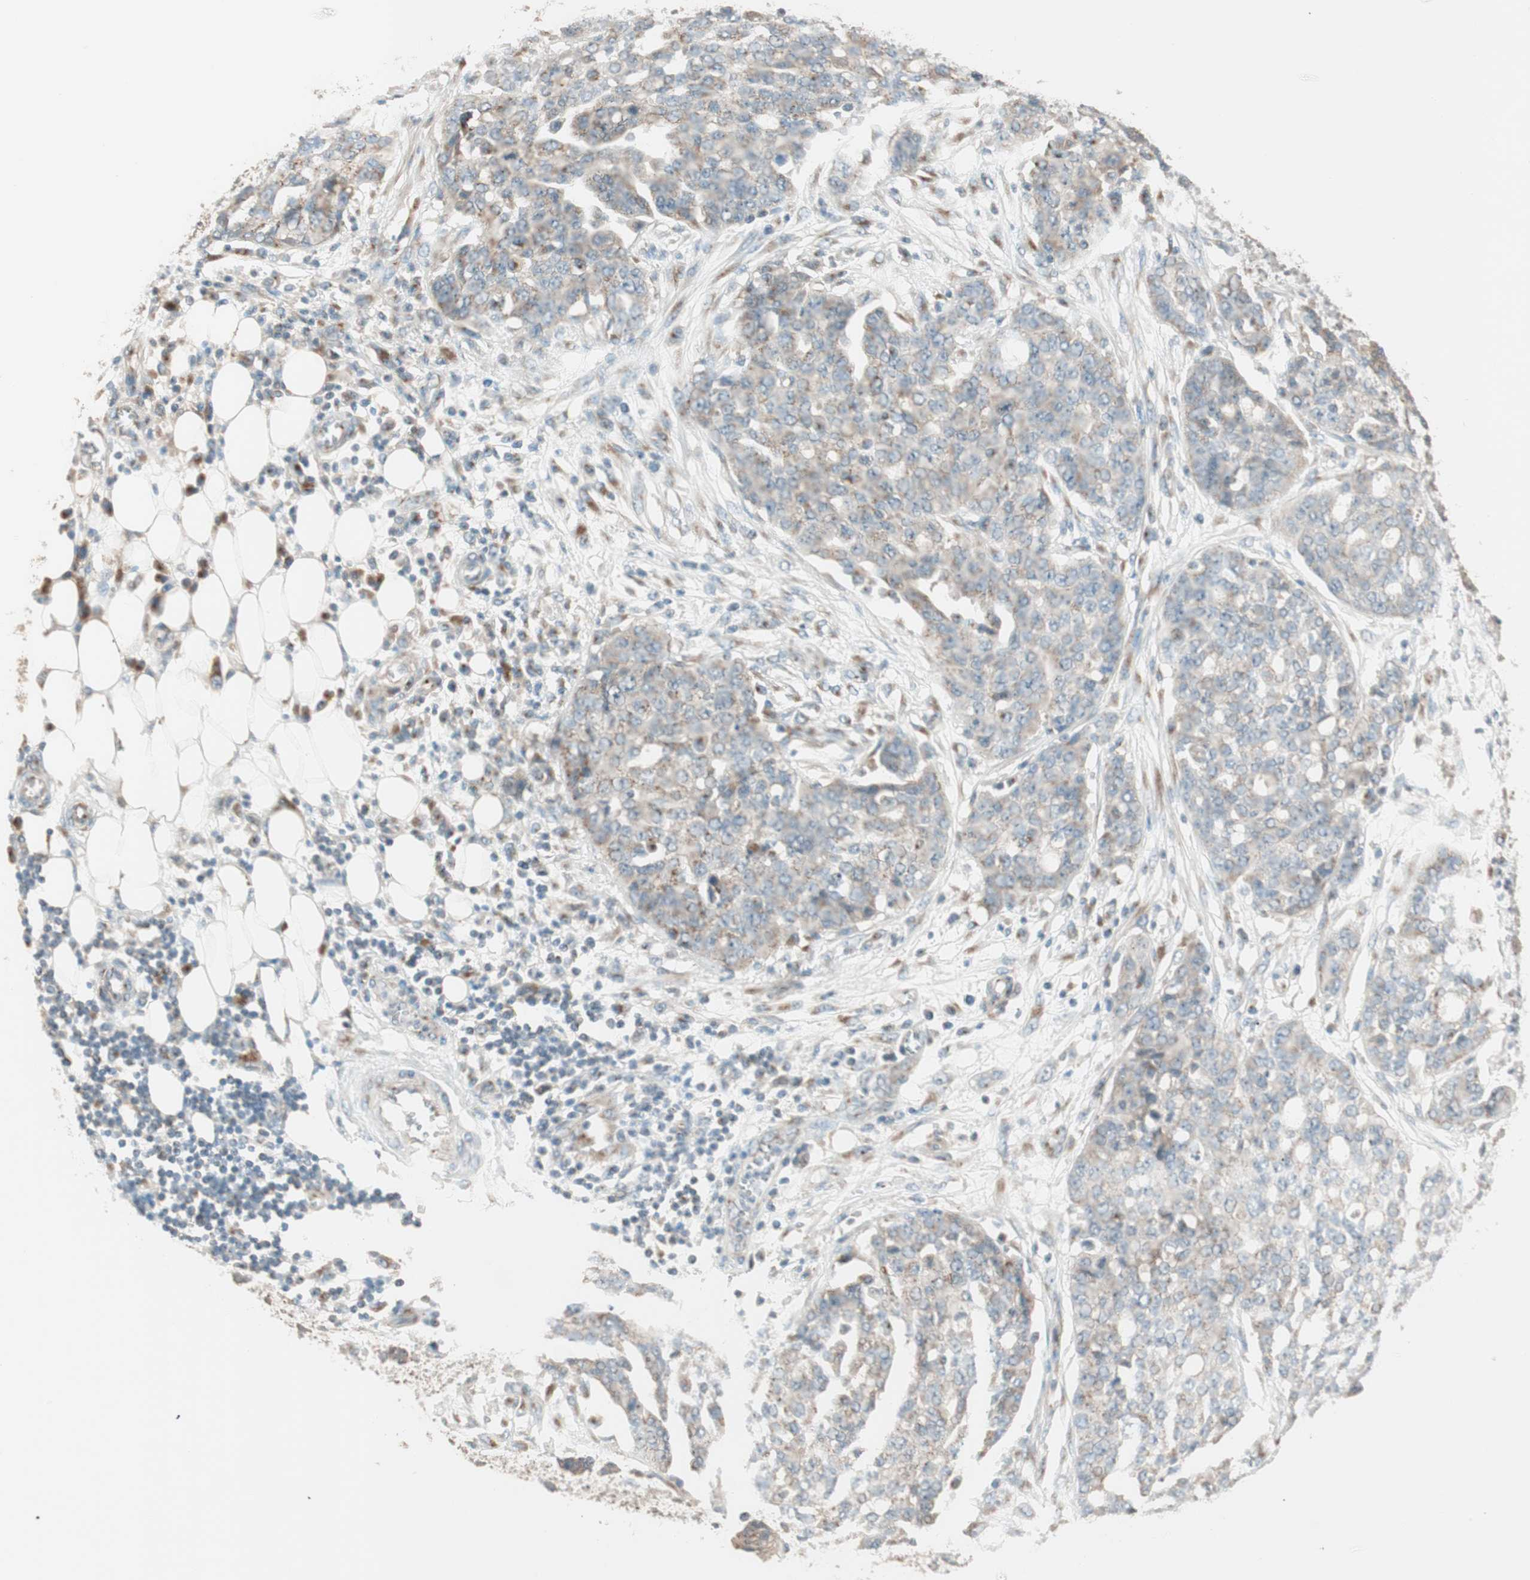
{"staining": {"intensity": "weak", "quantity": "25%-75%", "location": "cytoplasmic/membranous"}, "tissue": "ovarian cancer", "cell_type": "Tumor cells", "image_type": "cancer", "snomed": [{"axis": "morphology", "description": "Cystadenocarcinoma, serous, NOS"}, {"axis": "topography", "description": "Soft tissue"}, {"axis": "topography", "description": "Ovary"}], "caption": "Ovarian serous cystadenocarcinoma stained with a brown dye demonstrates weak cytoplasmic/membranous positive staining in about 25%-75% of tumor cells.", "gene": "SEC16A", "patient": {"sex": "female", "age": 57}}